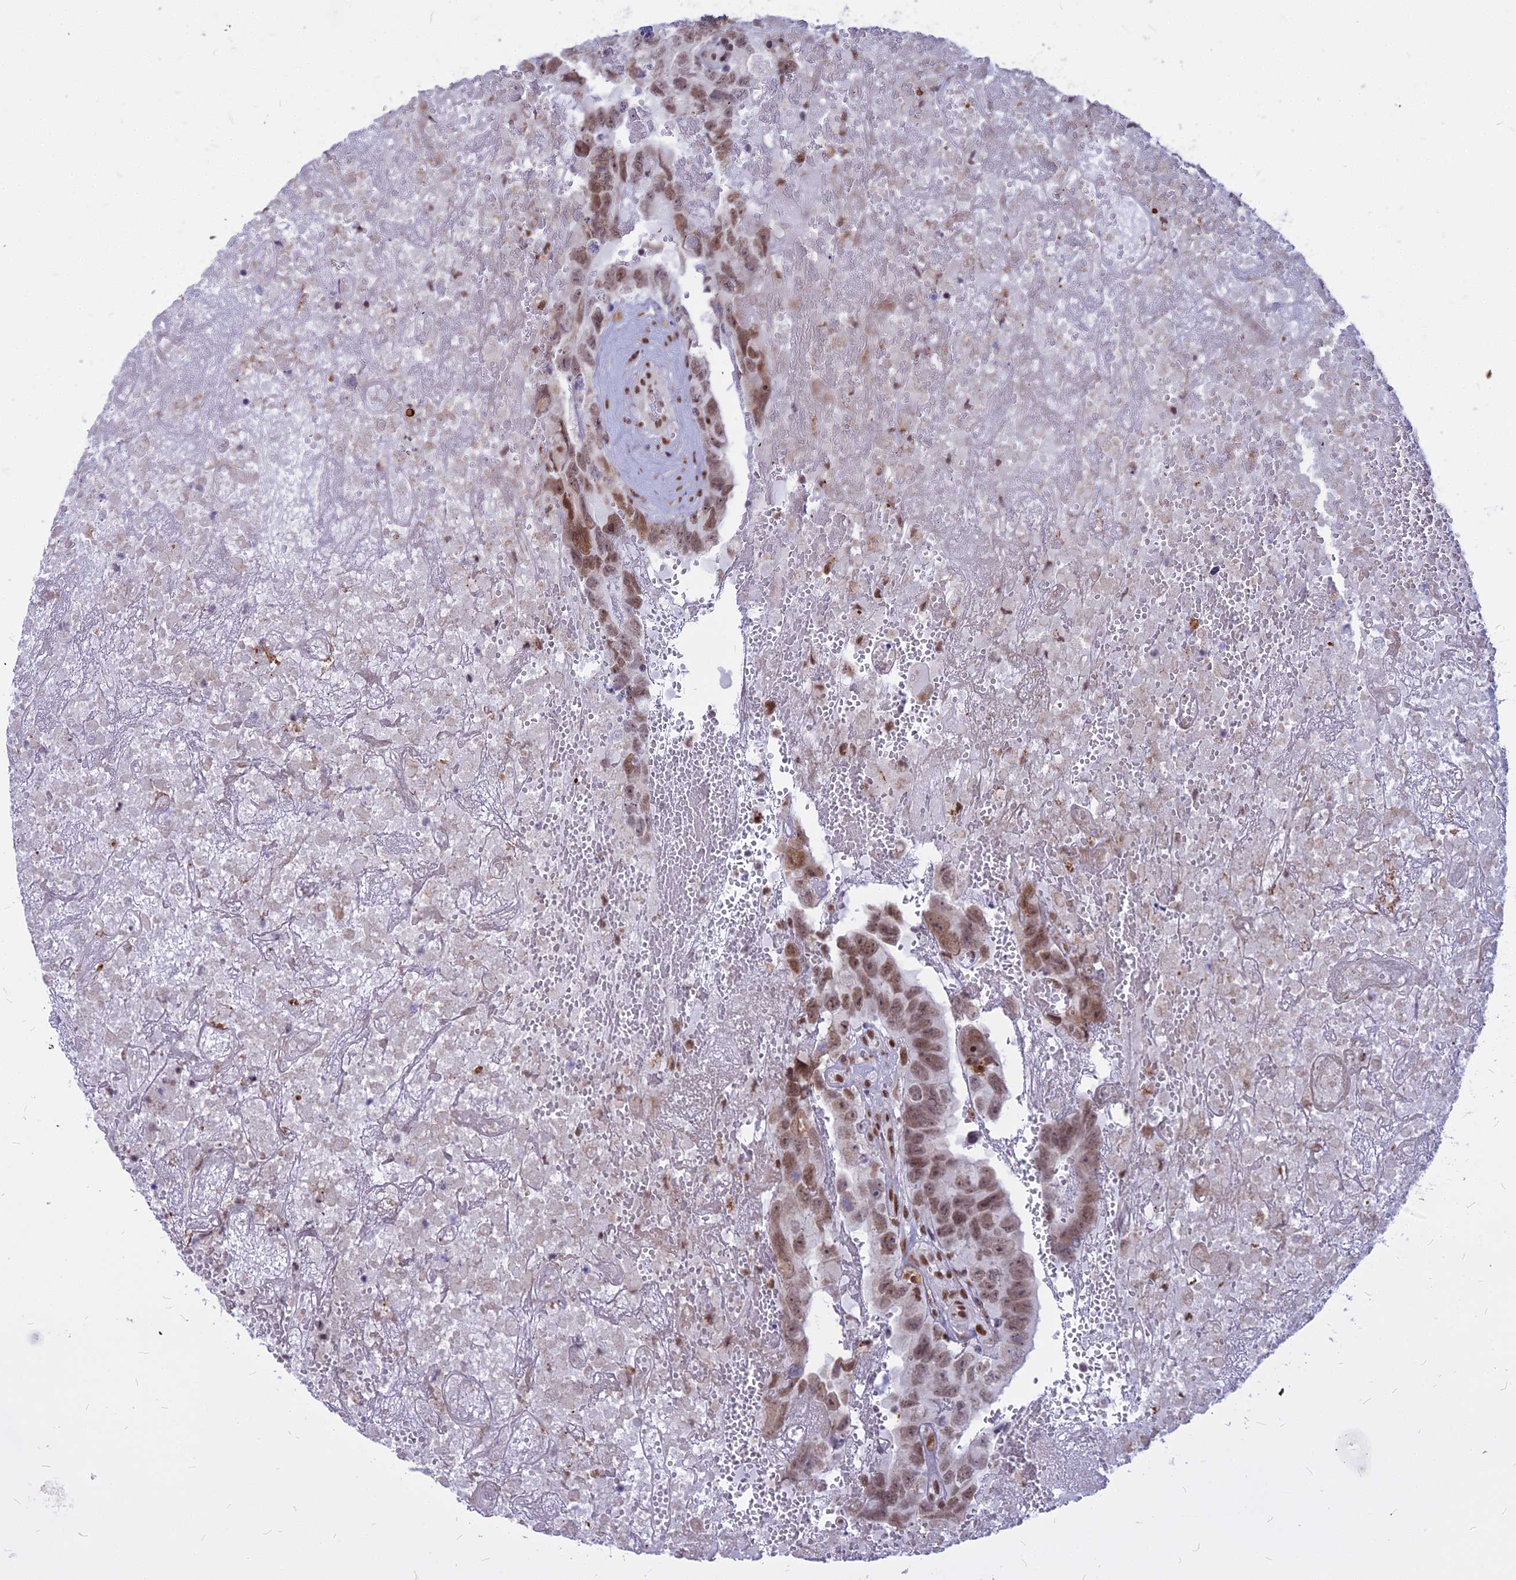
{"staining": {"intensity": "moderate", "quantity": ">75%", "location": "nuclear"}, "tissue": "testis cancer", "cell_type": "Tumor cells", "image_type": "cancer", "snomed": [{"axis": "morphology", "description": "Carcinoma, Embryonal, NOS"}, {"axis": "topography", "description": "Testis"}], "caption": "DAB immunohistochemical staining of human testis embryonal carcinoma reveals moderate nuclear protein staining in about >75% of tumor cells.", "gene": "ALG10", "patient": {"sex": "male", "age": 45}}